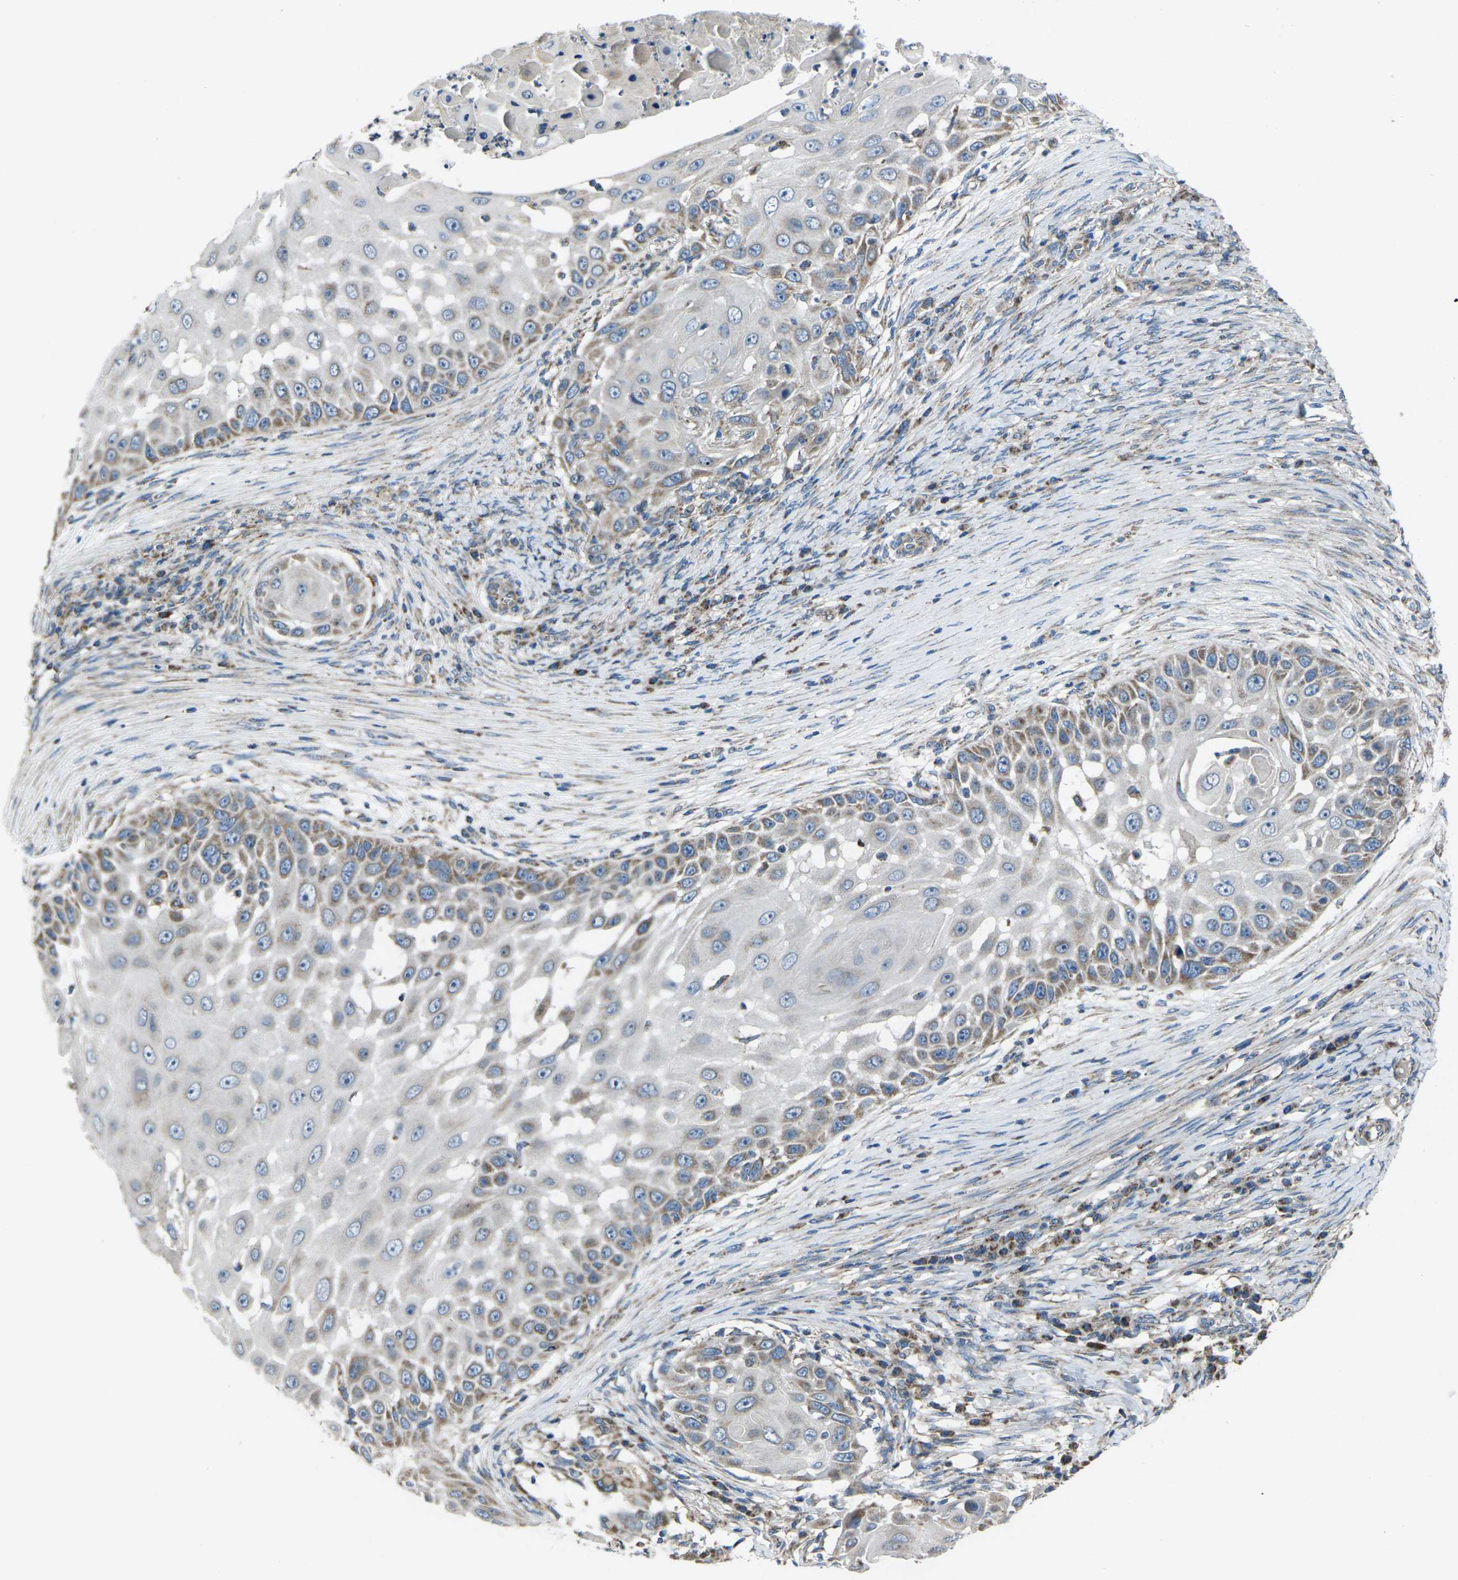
{"staining": {"intensity": "moderate", "quantity": "<25%", "location": "cytoplasmic/membranous"}, "tissue": "skin cancer", "cell_type": "Tumor cells", "image_type": "cancer", "snomed": [{"axis": "morphology", "description": "Squamous cell carcinoma, NOS"}, {"axis": "topography", "description": "Skin"}], "caption": "Immunohistochemistry (IHC) photomicrograph of neoplastic tissue: skin cancer stained using IHC reveals low levels of moderate protein expression localized specifically in the cytoplasmic/membranous of tumor cells, appearing as a cytoplasmic/membranous brown color.", "gene": "TMEM120B", "patient": {"sex": "female", "age": 44}}